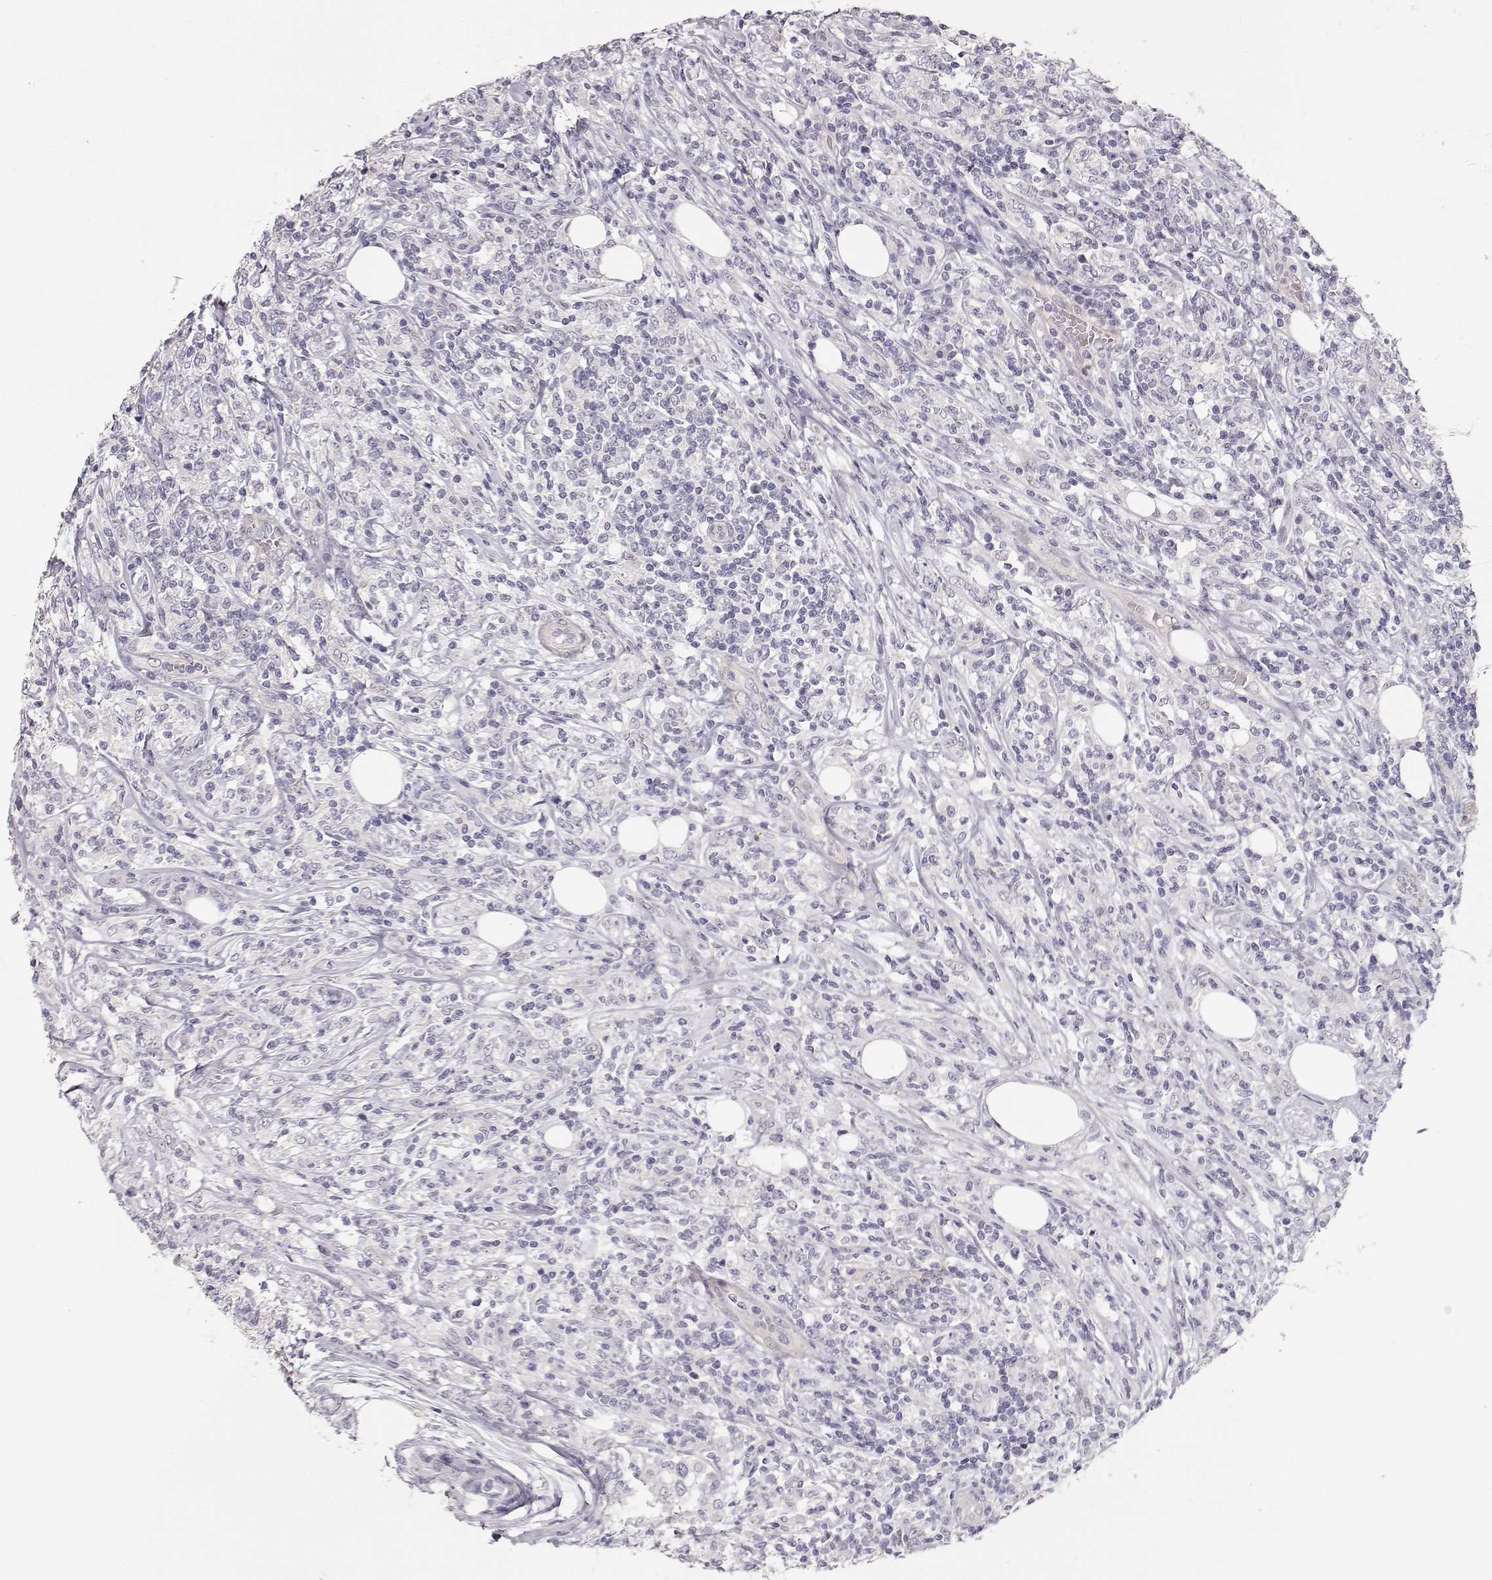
{"staining": {"intensity": "negative", "quantity": "none", "location": "none"}, "tissue": "lymphoma", "cell_type": "Tumor cells", "image_type": "cancer", "snomed": [{"axis": "morphology", "description": "Malignant lymphoma, non-Hodgkin's type, High grade"}, {"axis": "topography", "description": "Lymph node"}], "caption": "A histopathology image of human malignant lymphoma, non-Hodgkin's type (high-grade) is negative for staining in tumor cells.", "gene": "LAMA5", "patient": {"sex": "female", "age": 84}}